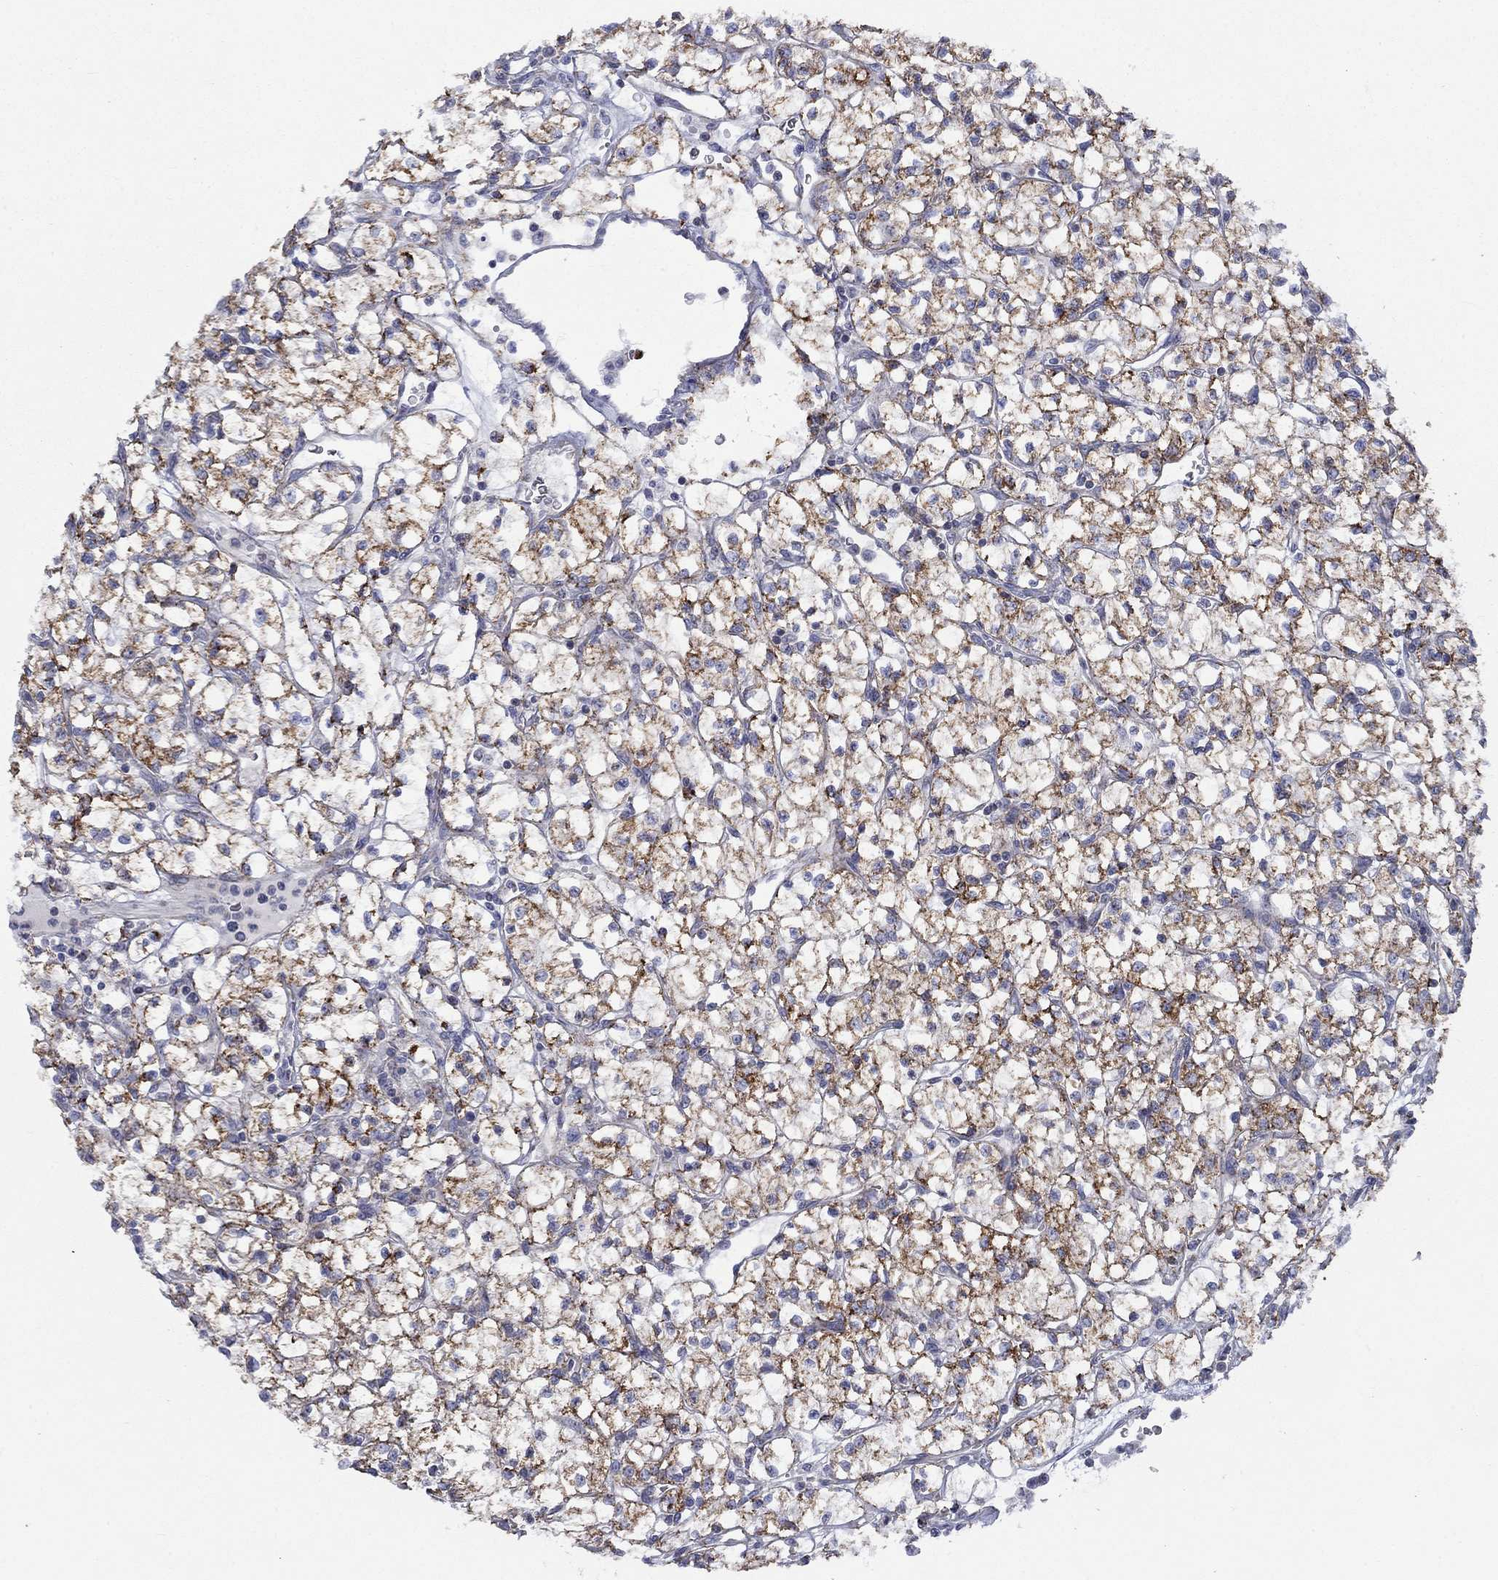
{"staining": {"intensity": "strong", "quantity": ">75%", "location": "cytoplasmic/membranous"}, "tissue": "renal cancer", "cell_type": "Tumor cells", "image_type": "cancer", "snomed": [{"axis": "morphology", "description": "Adenocarcinoma, NOS"}, {"axis": "topography", "description": "Kidney"}], "caption": "There is high levels of strong cytoplasmic/membranous positivity in tumor cells of renal cancer, as demonstrated by immunohistochemical staining (brown color).", "gene": "CISD1", "patient": {"sex": "female", "age": 64}}